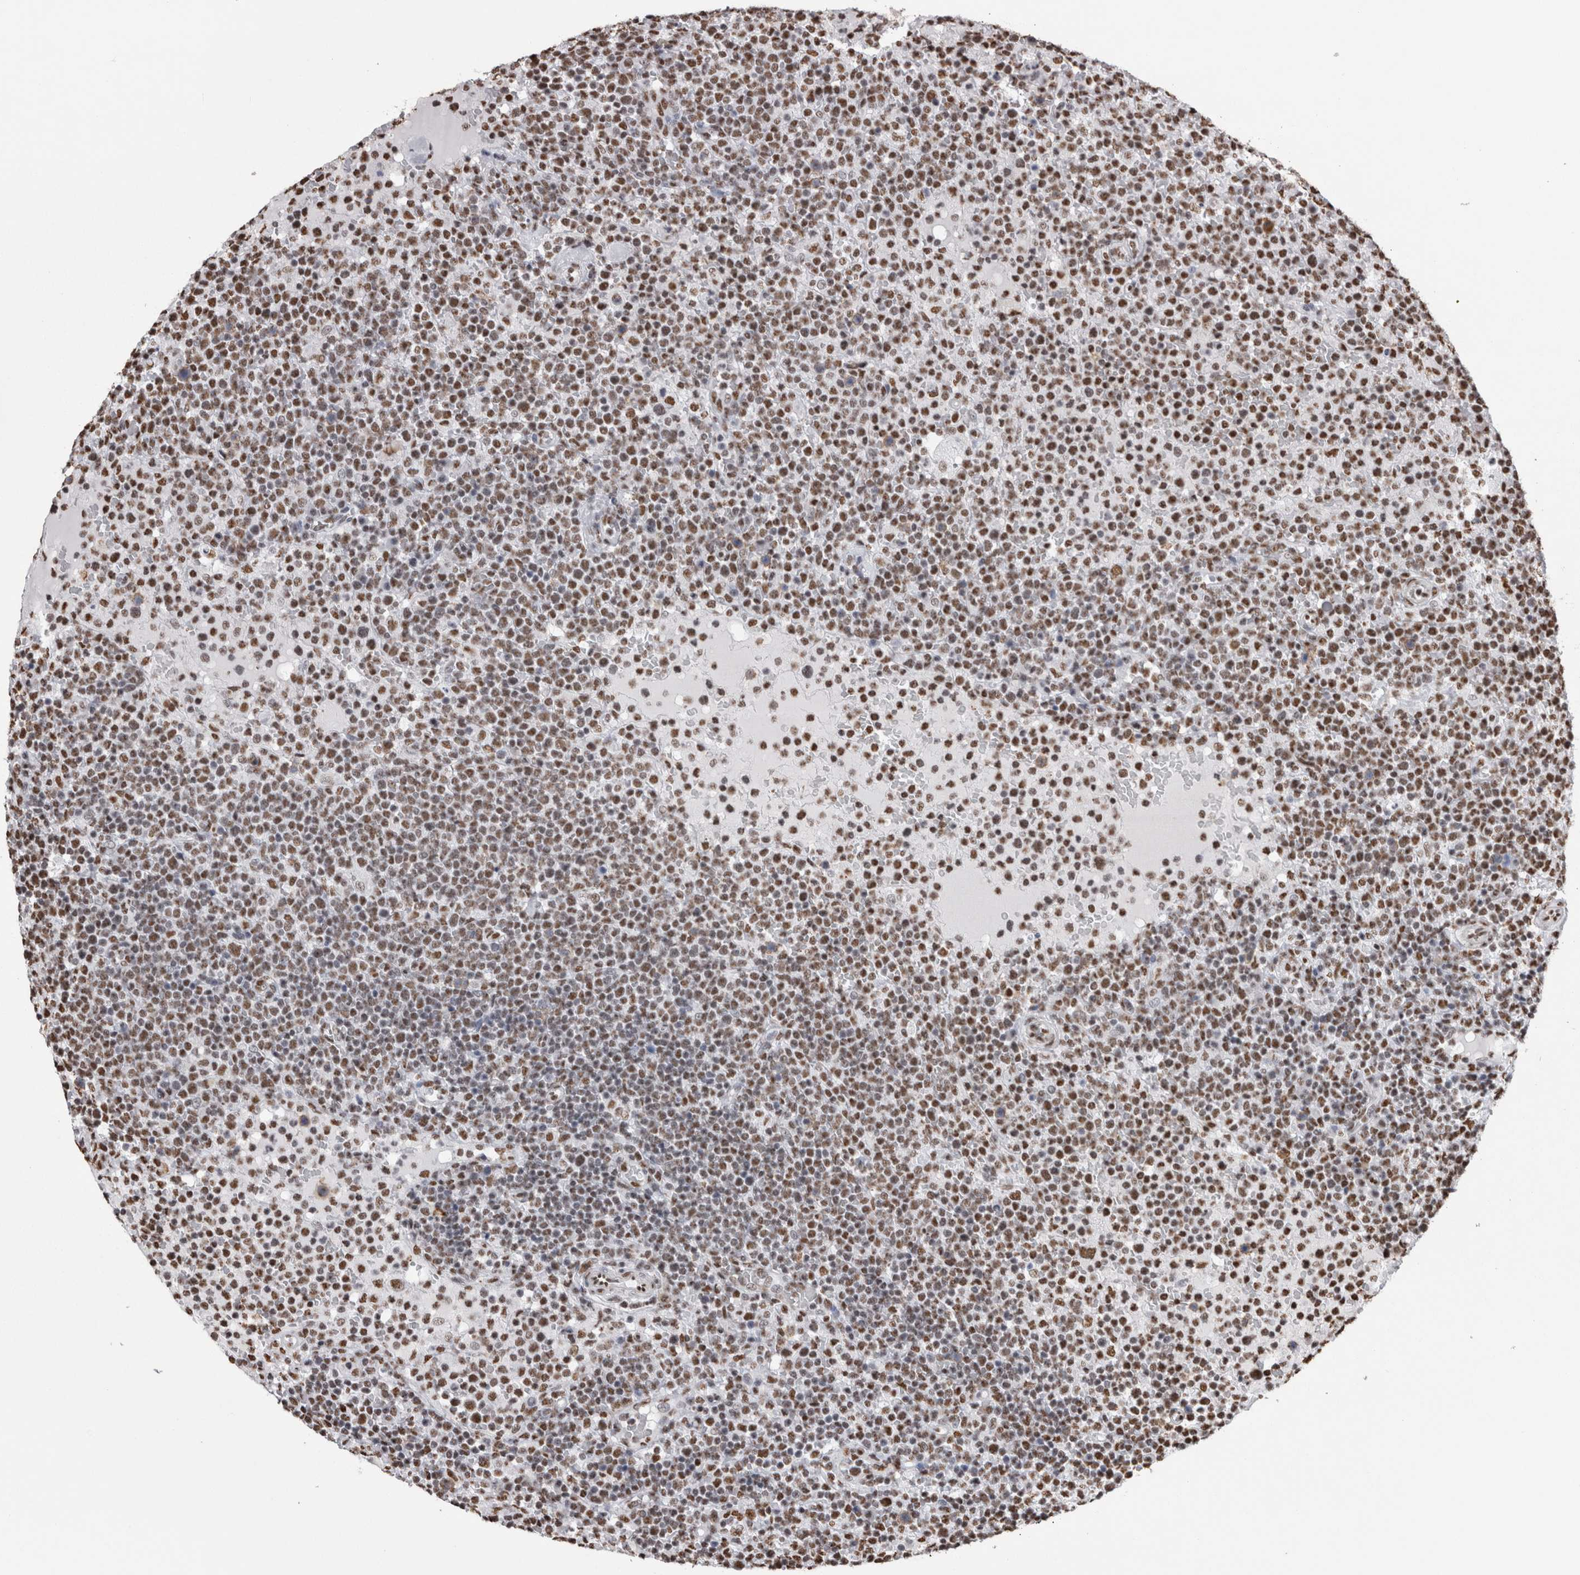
{"staining": {"intensity": "moderate", "quantity": ">75%", "location": "nuclear"}, "tissue": "lymphoma", "cell_type": "Tumor cells", "image_type": "cancer", "snomed": [{"axis": "morphology", "description": "Malignant lymphoma, non-Hodgkin's type, High grade"}, {"axis": "topography", "description": "Lymph node"}], "caption": "Immunohistochemistry (IHC) histopathology image of neoplastic tissue: human high-grade malignant lymphoma, non-Hodgkin's type stained using immunohistochemistry (IHC) shows medium levels of moderate protein expression localized specifically in the nuclear of tumor cells, appearing as a nuclear brown color.", "gene": "ALPK3", "patient": {"sex": "male", "age": 61}}